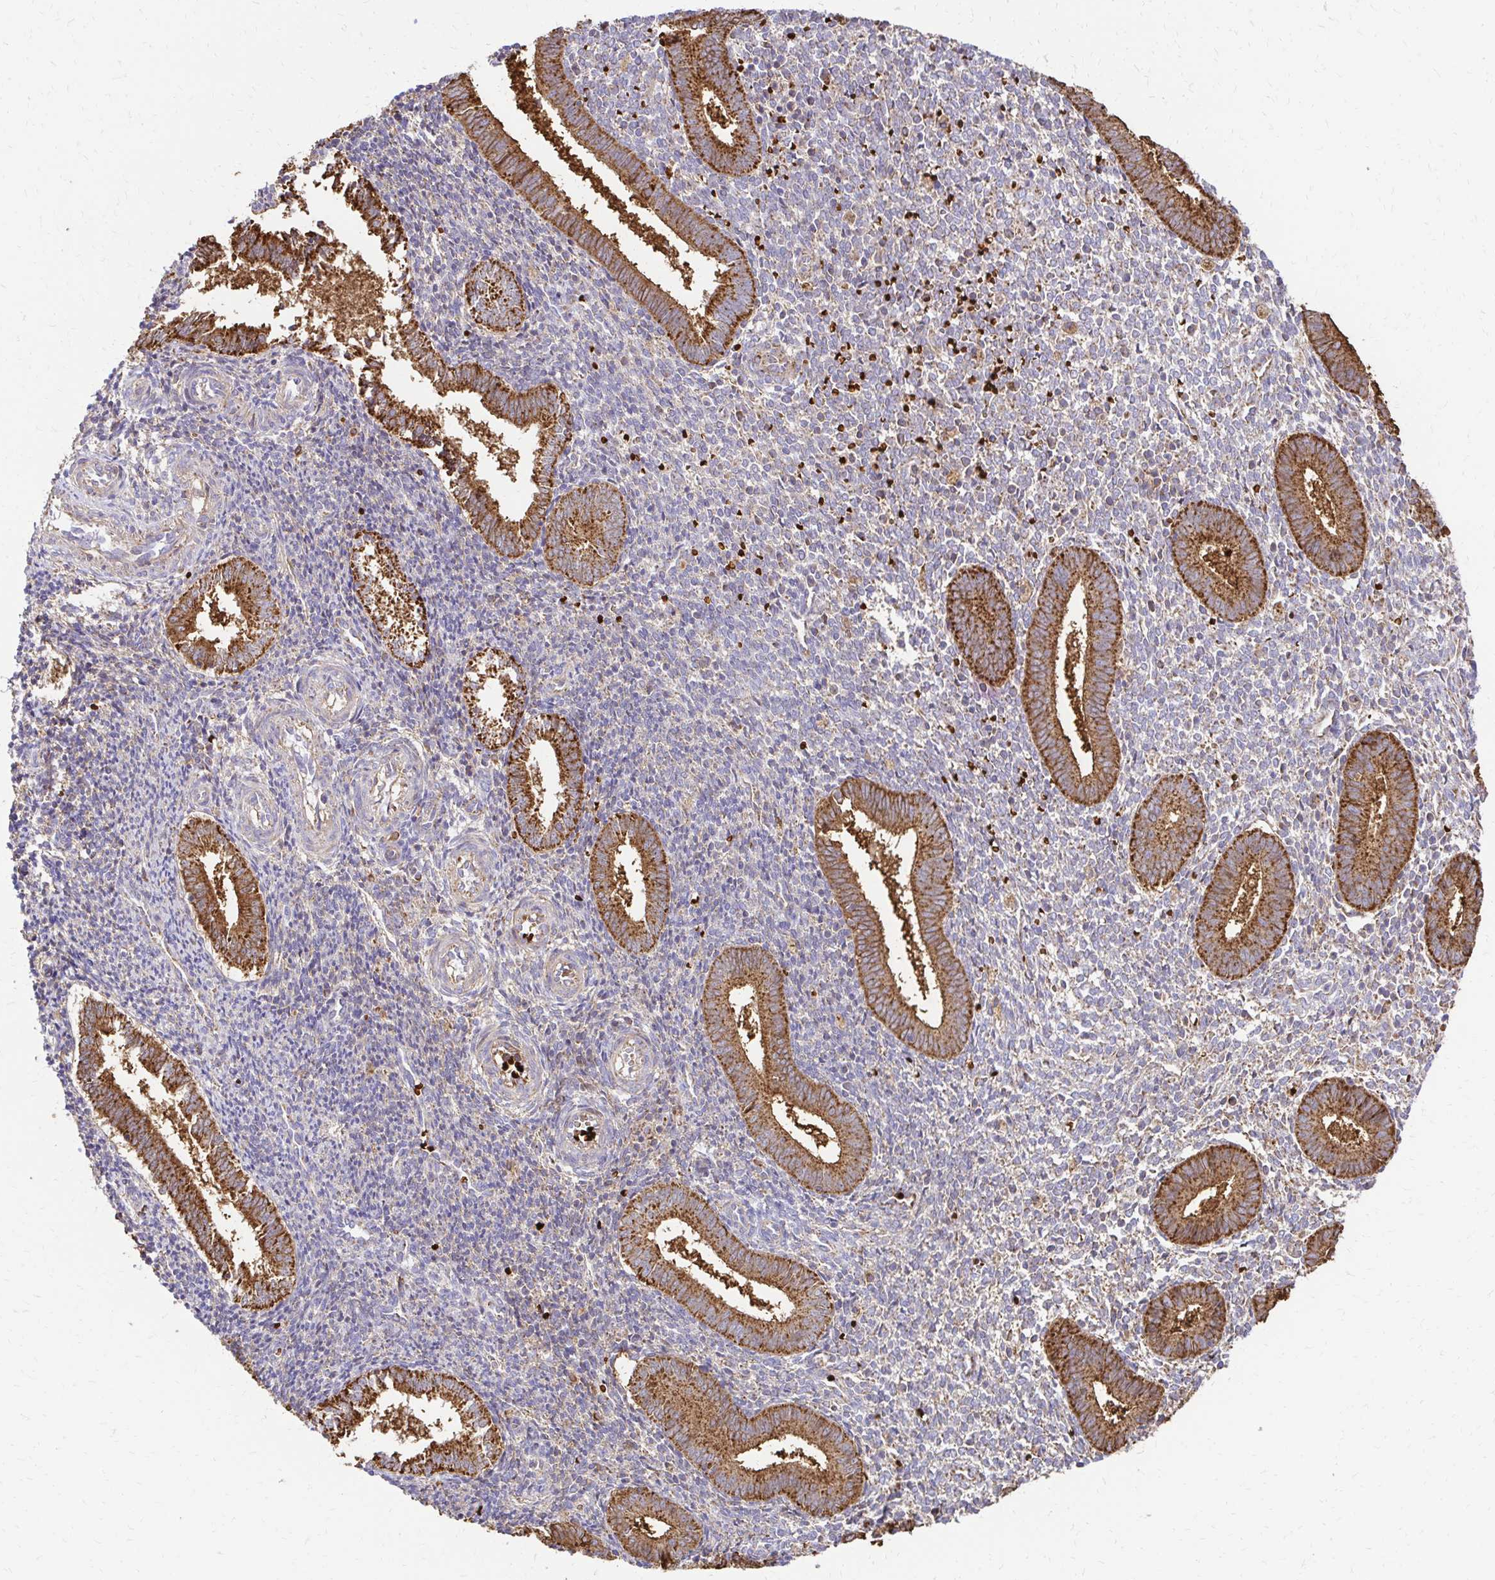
{"staining": {"intensity": "moderate", "quantity": "<25%", "location": "cytoplasmic/membranous"}, "tissue": "endometrium", "cell_type": "Cells in endometrial stroma", "image_type": "normal", "snomed": [{"axis": "morphology", "description": "Normal tissue, NOS"}, {"axis": "topography", "description": "Endometrium"}], "caption": "Protein expression analysis of unremarkable human endometrium reveals moderate cytoplasmic/membranous staining in about <25% of cells in endometrial stroma.", "gene": "MRPL13", "patient": {"sex": "female", "age": 25}}